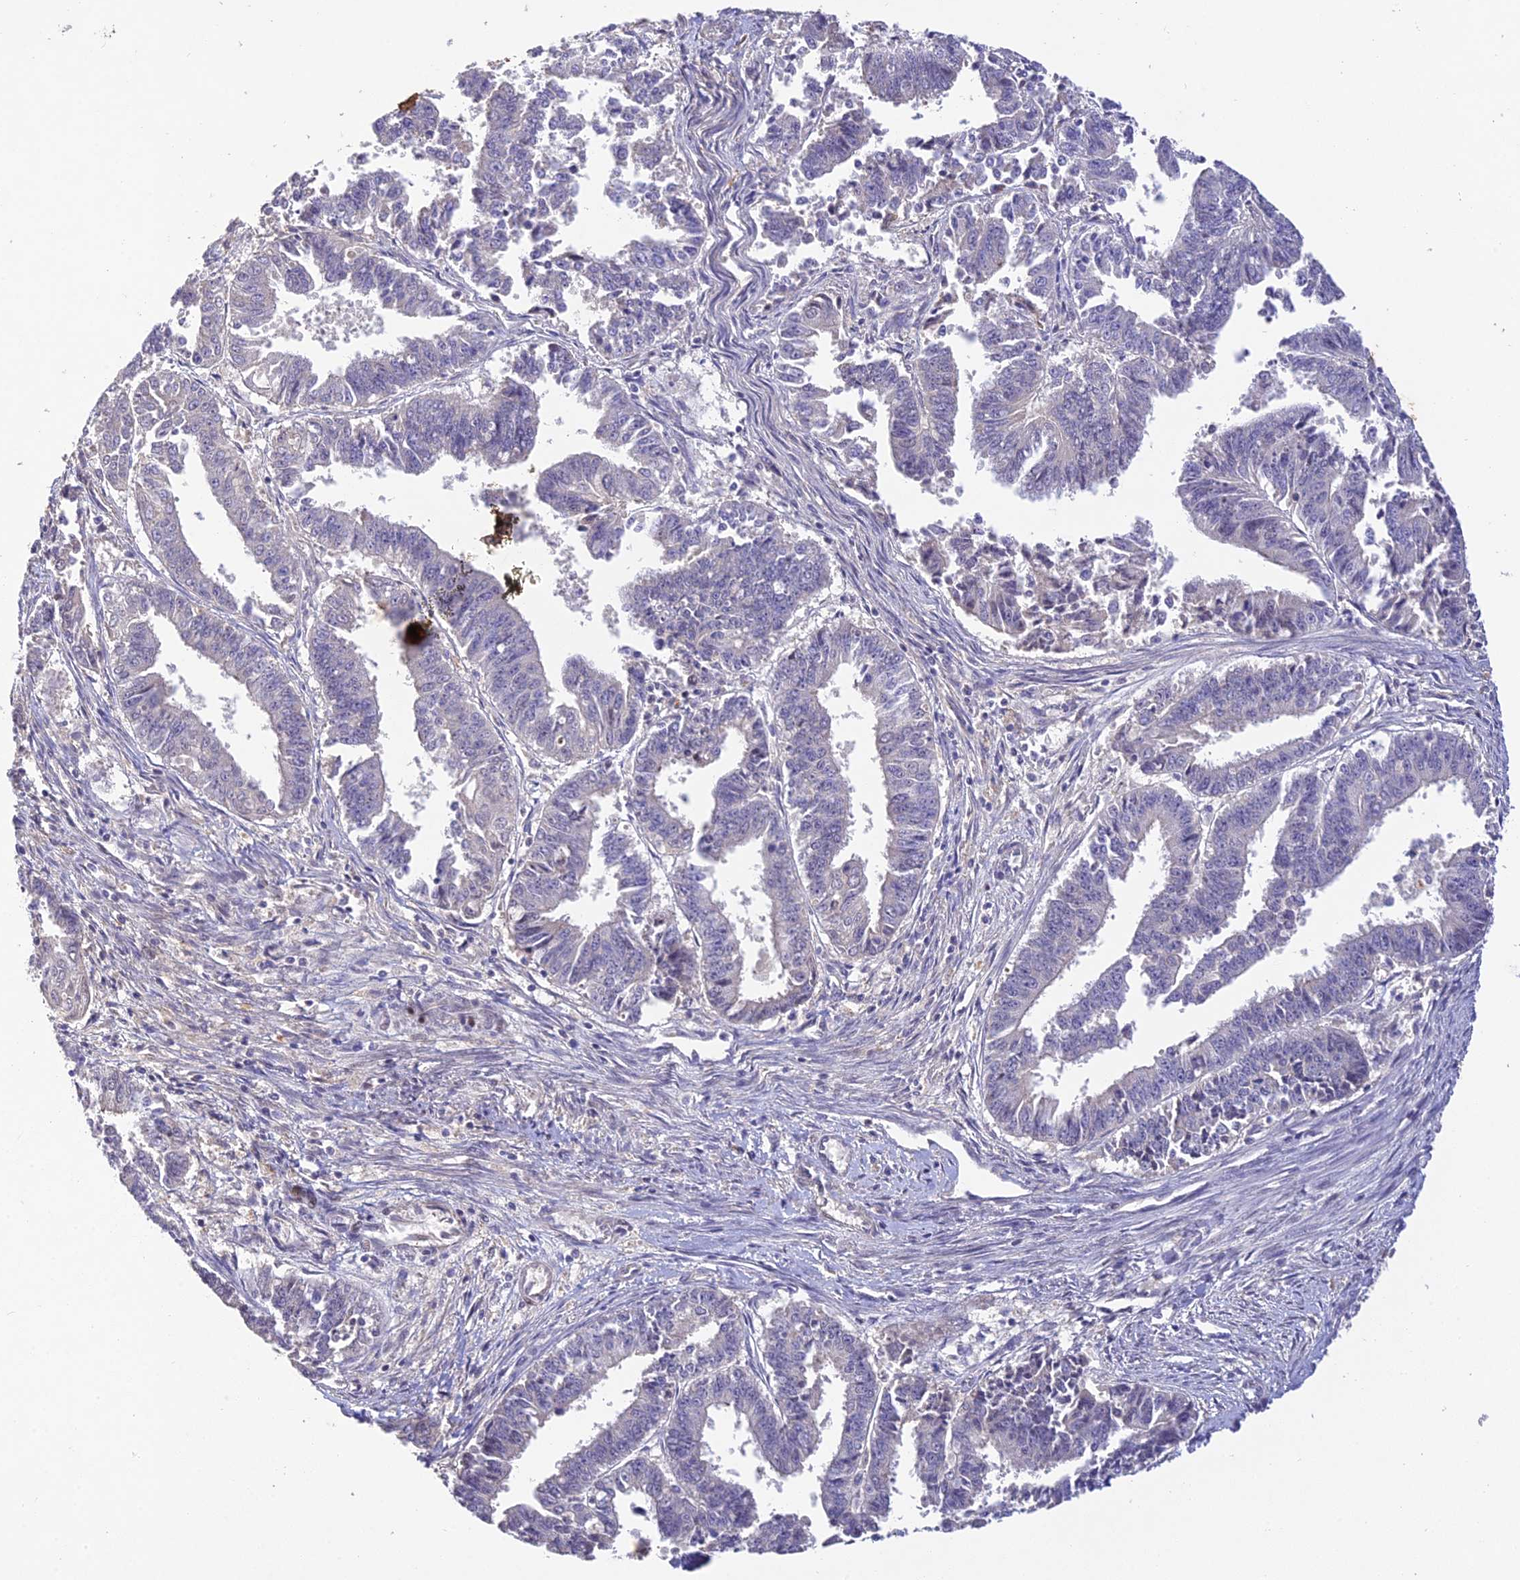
{"staining": {"intensity": "negative", "quantity": "none", "location": "none"}, "tissue": "endometrial cancer", "cell_type": "Tumor cells", "image_type": "cancer", "snomed": [{"axis": "morphology", "description": "Adenocarcinoma, NOS"}, {"axis": "topography", "description": "Endometrium"}], "caption": "High power microscopy histopathology image of an IHC histopathology image of endometrial adenocarcinoma, revealing no significant expression in tumor cells. (Brightfield microscopy of DAB (3,3'-diaminobenzidine) immunohistochemistry (IHC) at high magnification).", "gene": "DENND5B", "patient": {"sex": "female", "age": 73}}